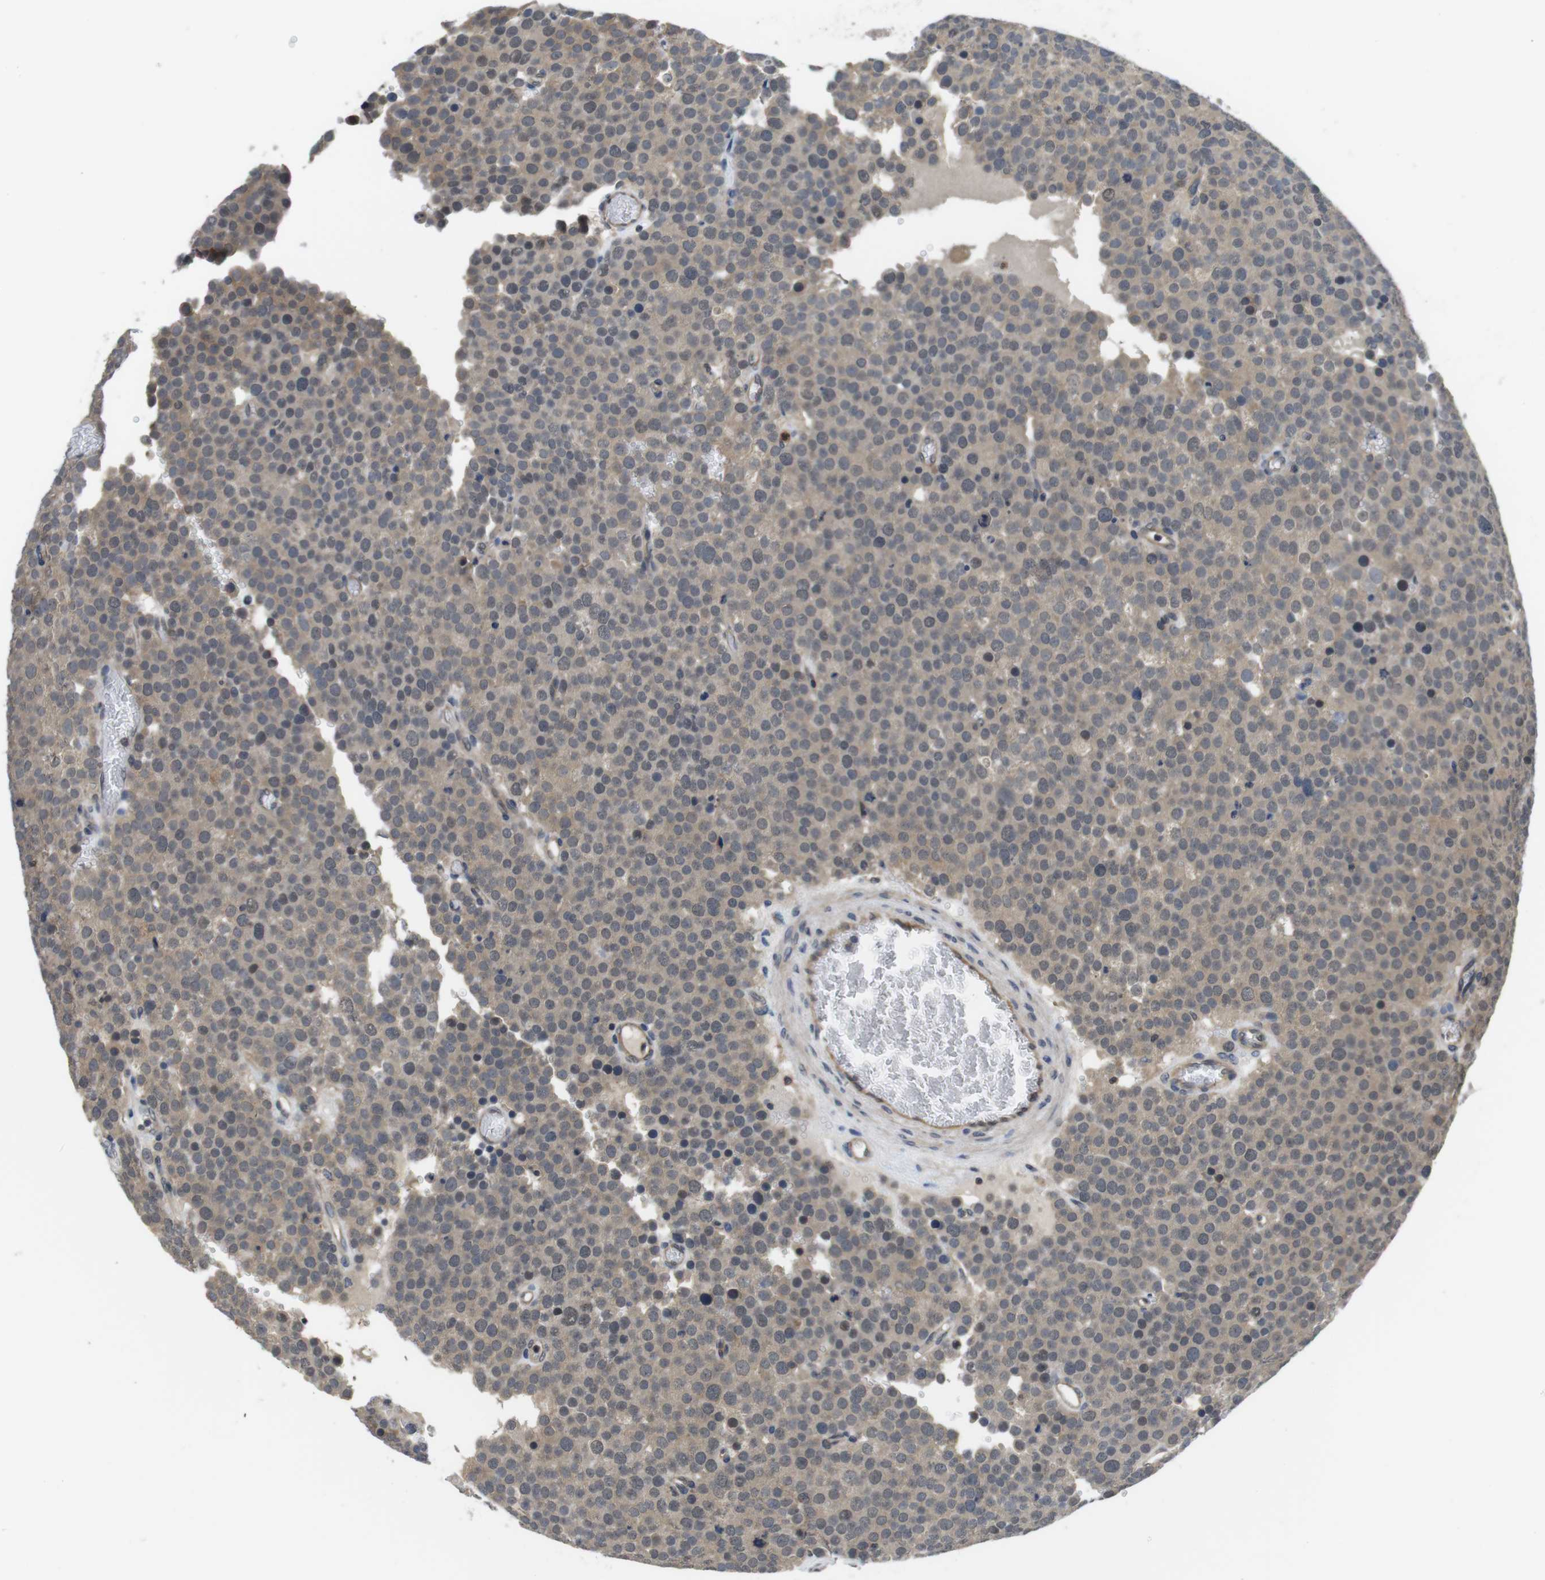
{"staining": {"intensity": "weak", "quantity": ">75%", "location": "cytoplasmic/membranous"}, "tissue": "testis cancer", "cell_type": "Tumor cells", "image_type": "cancer", "snomed": [{"axis": "morphology", "description": "Normal tissue, NOS"}, {"axis": "morphology", "description": "Seminoma, NOS"}, {"axis": "topography", "description": "Testis"}], "caption": "Immunohistochemical staining of seminoma (testis) exhibits weak cytoplasmic/membranous protein expression in approximately >75% of tumor cells.", "gene": "FADD", "patient": {"sex": "male", "age": 71}}